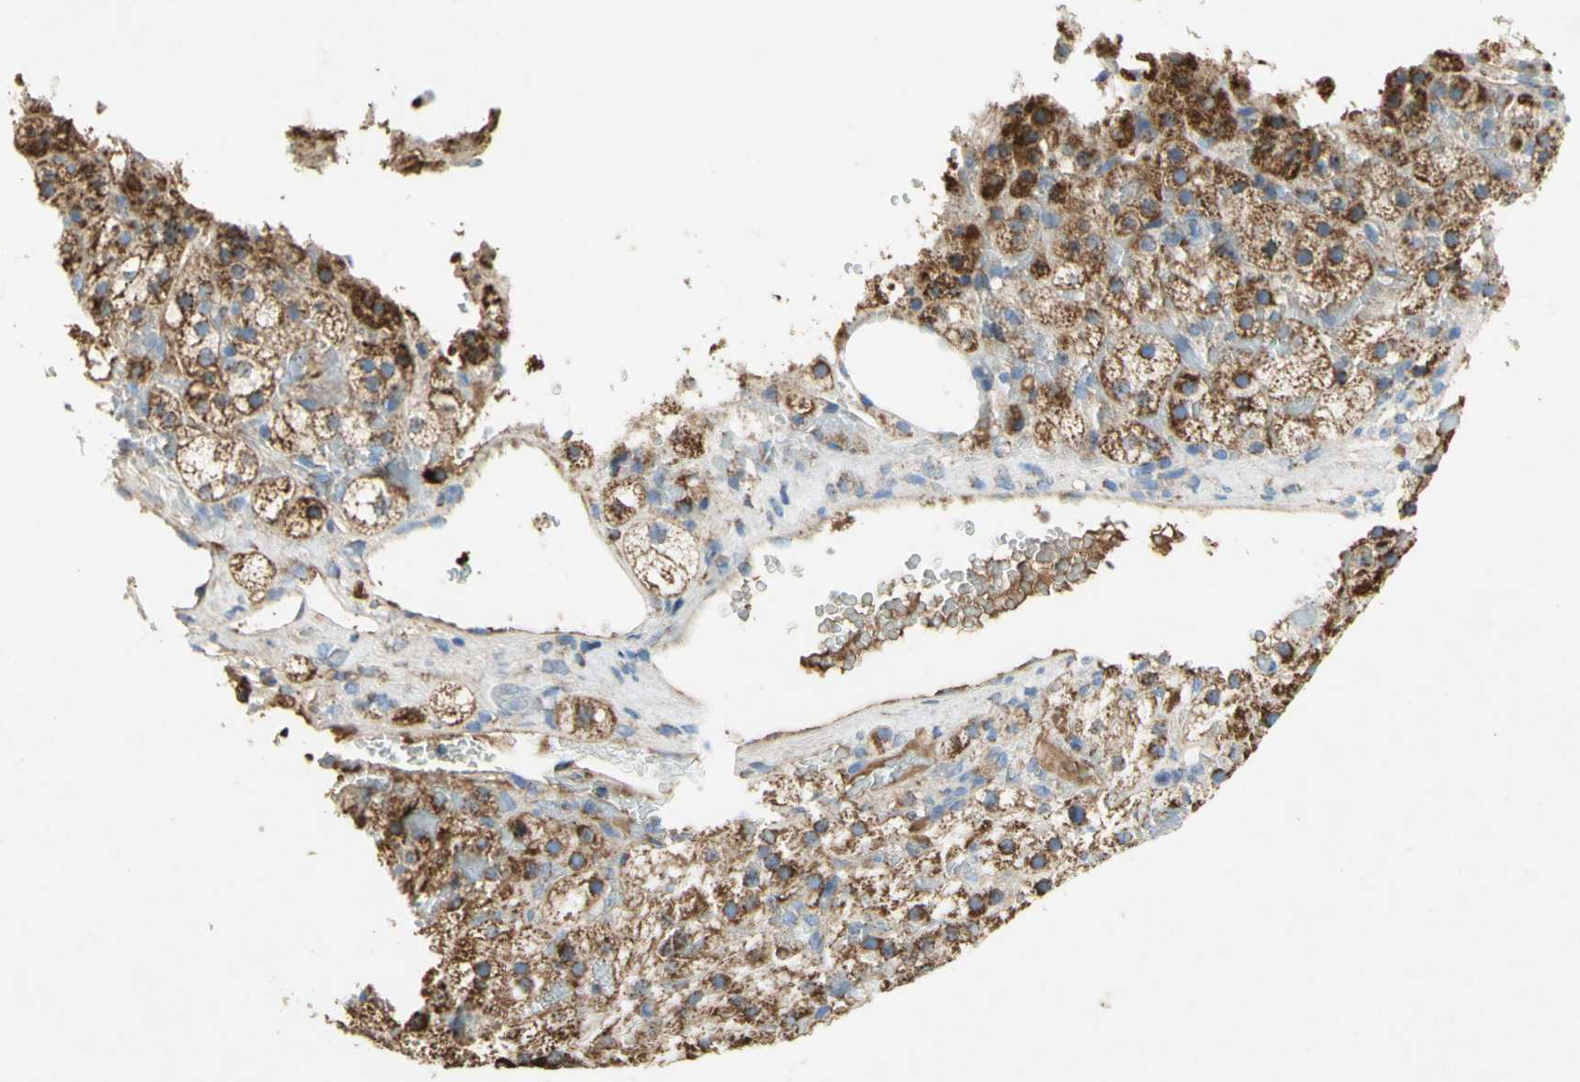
{"staining": {"intensity": "moderate", "quantity": ">75%", "location": "cytoplasmic/membranous"}, "tissue": "adrenal gland", "cell_type": "Glandular cells", "image_type": "normal", "snomed": [{"axis": "morphology", "description": "Normal tissue, NOS"}, {"axis": "topography", "description": "Adrenal gland"}], "caption": "Glandular cells exhibit moderate cytoplasmic/membranous positivity in about >75% of cells in benign adrenal gland.", "gene": "SDHB", "patient": {"sex": "female", "age": 59}}